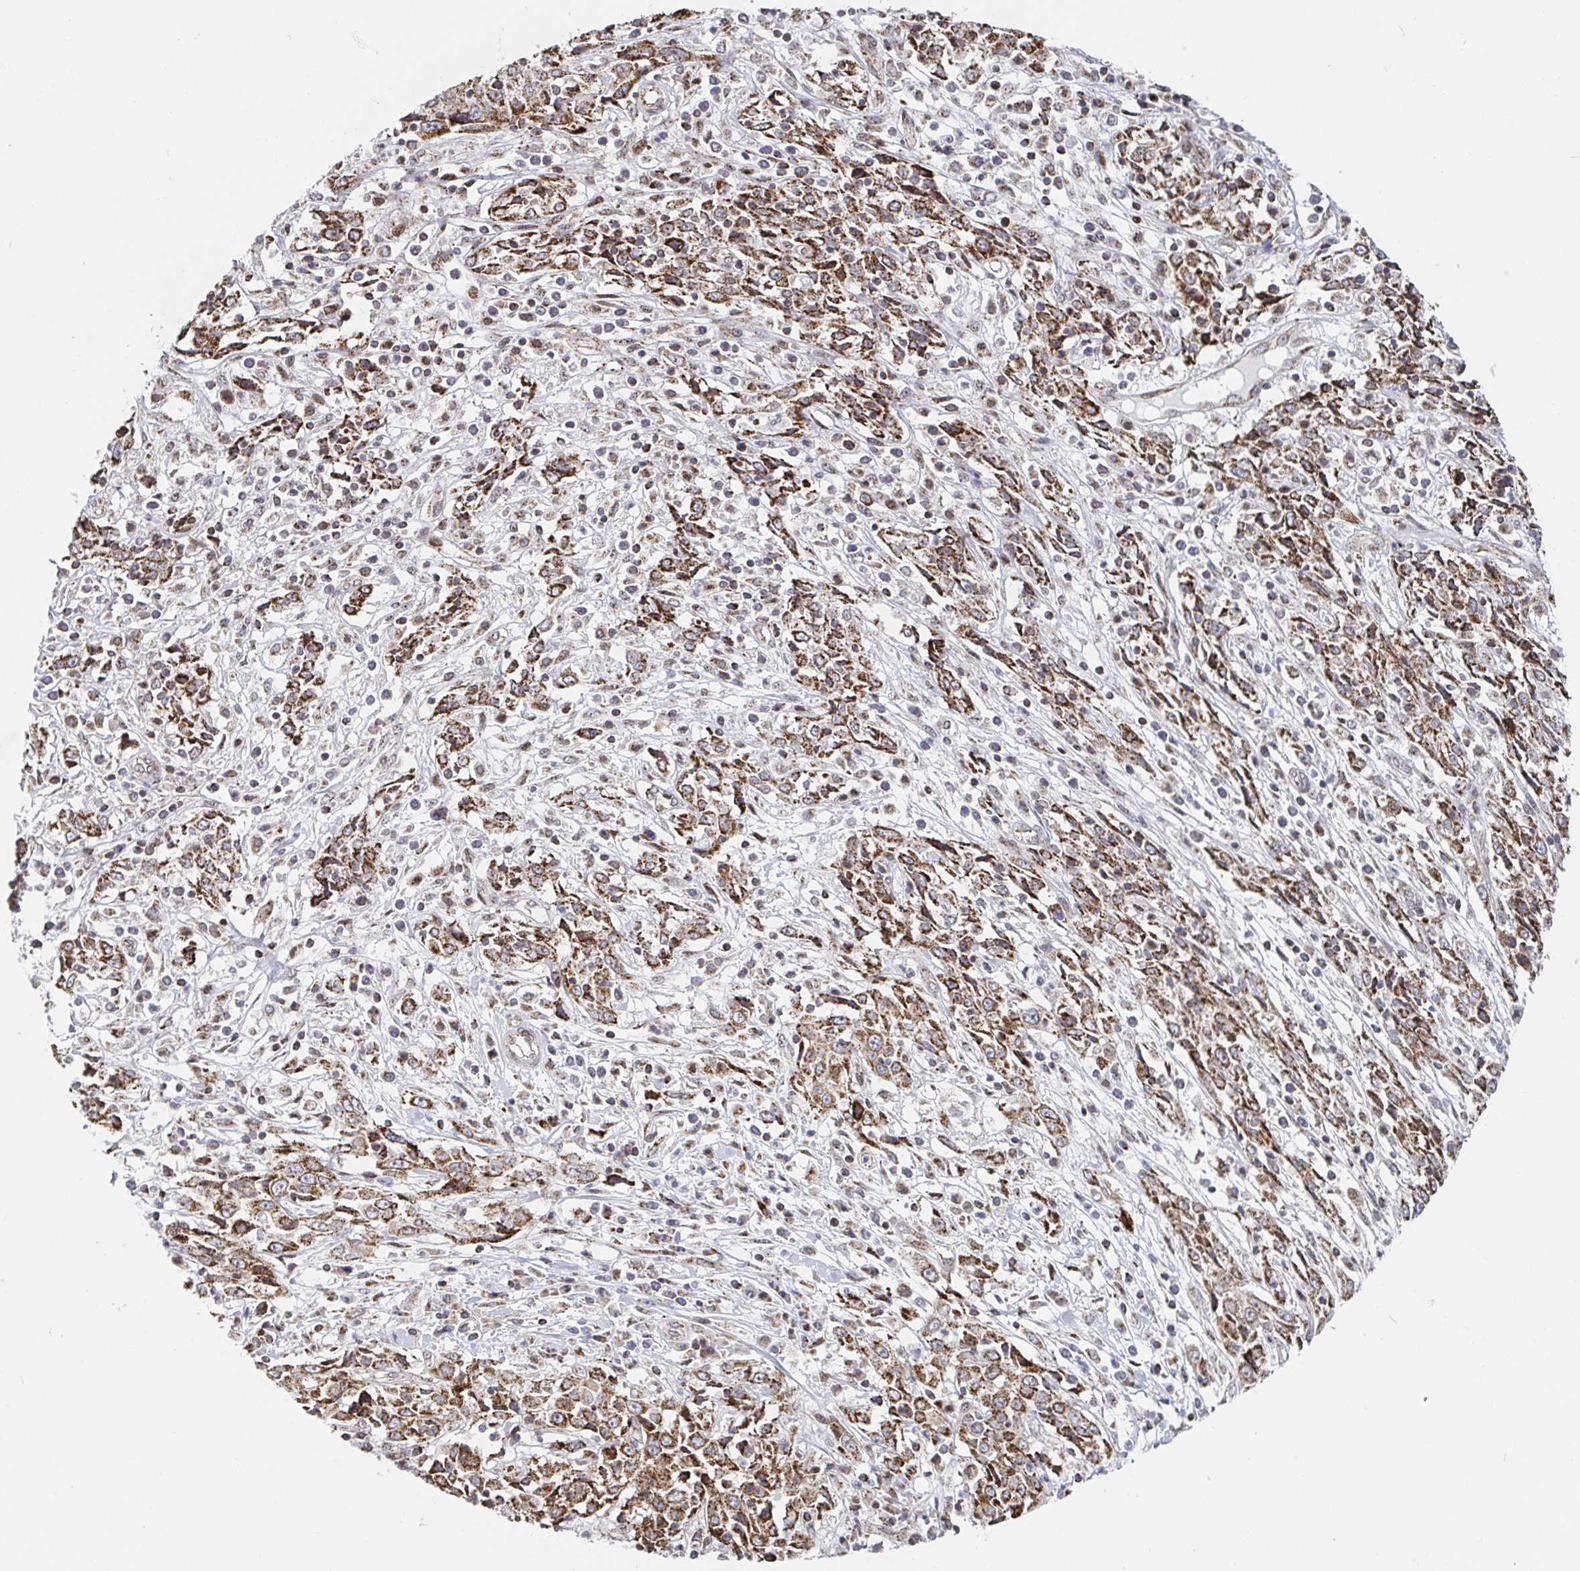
{"staining": {"intensity": "moderate", "quantity": ">75%", "location": "cytoplasmic/membranous"}, "tissue": "cervical cancer", "cell_type": "Tumor cells", "image_type": "cancer", "snomed": [{"axis": "morphology", "description": "Adenocarcinoma, NOS"}, {"axis": "topography", "description": "Cervix"}], "caption": "Immunohistochemical staining of human adenocarcinoma (cervical) displays medium levels of moderate cytoplasmic/membranous expression in about >75% of tumor cells. The staining was performed using DAB (3,3'-diaminobenzidine) to visualize the protein expression in brown, while the nuclei were stained in blue with hematoxylin (Magnification: 20x).", "gene": "STARD8", "patient": {"sex": "female", "age": 40}}